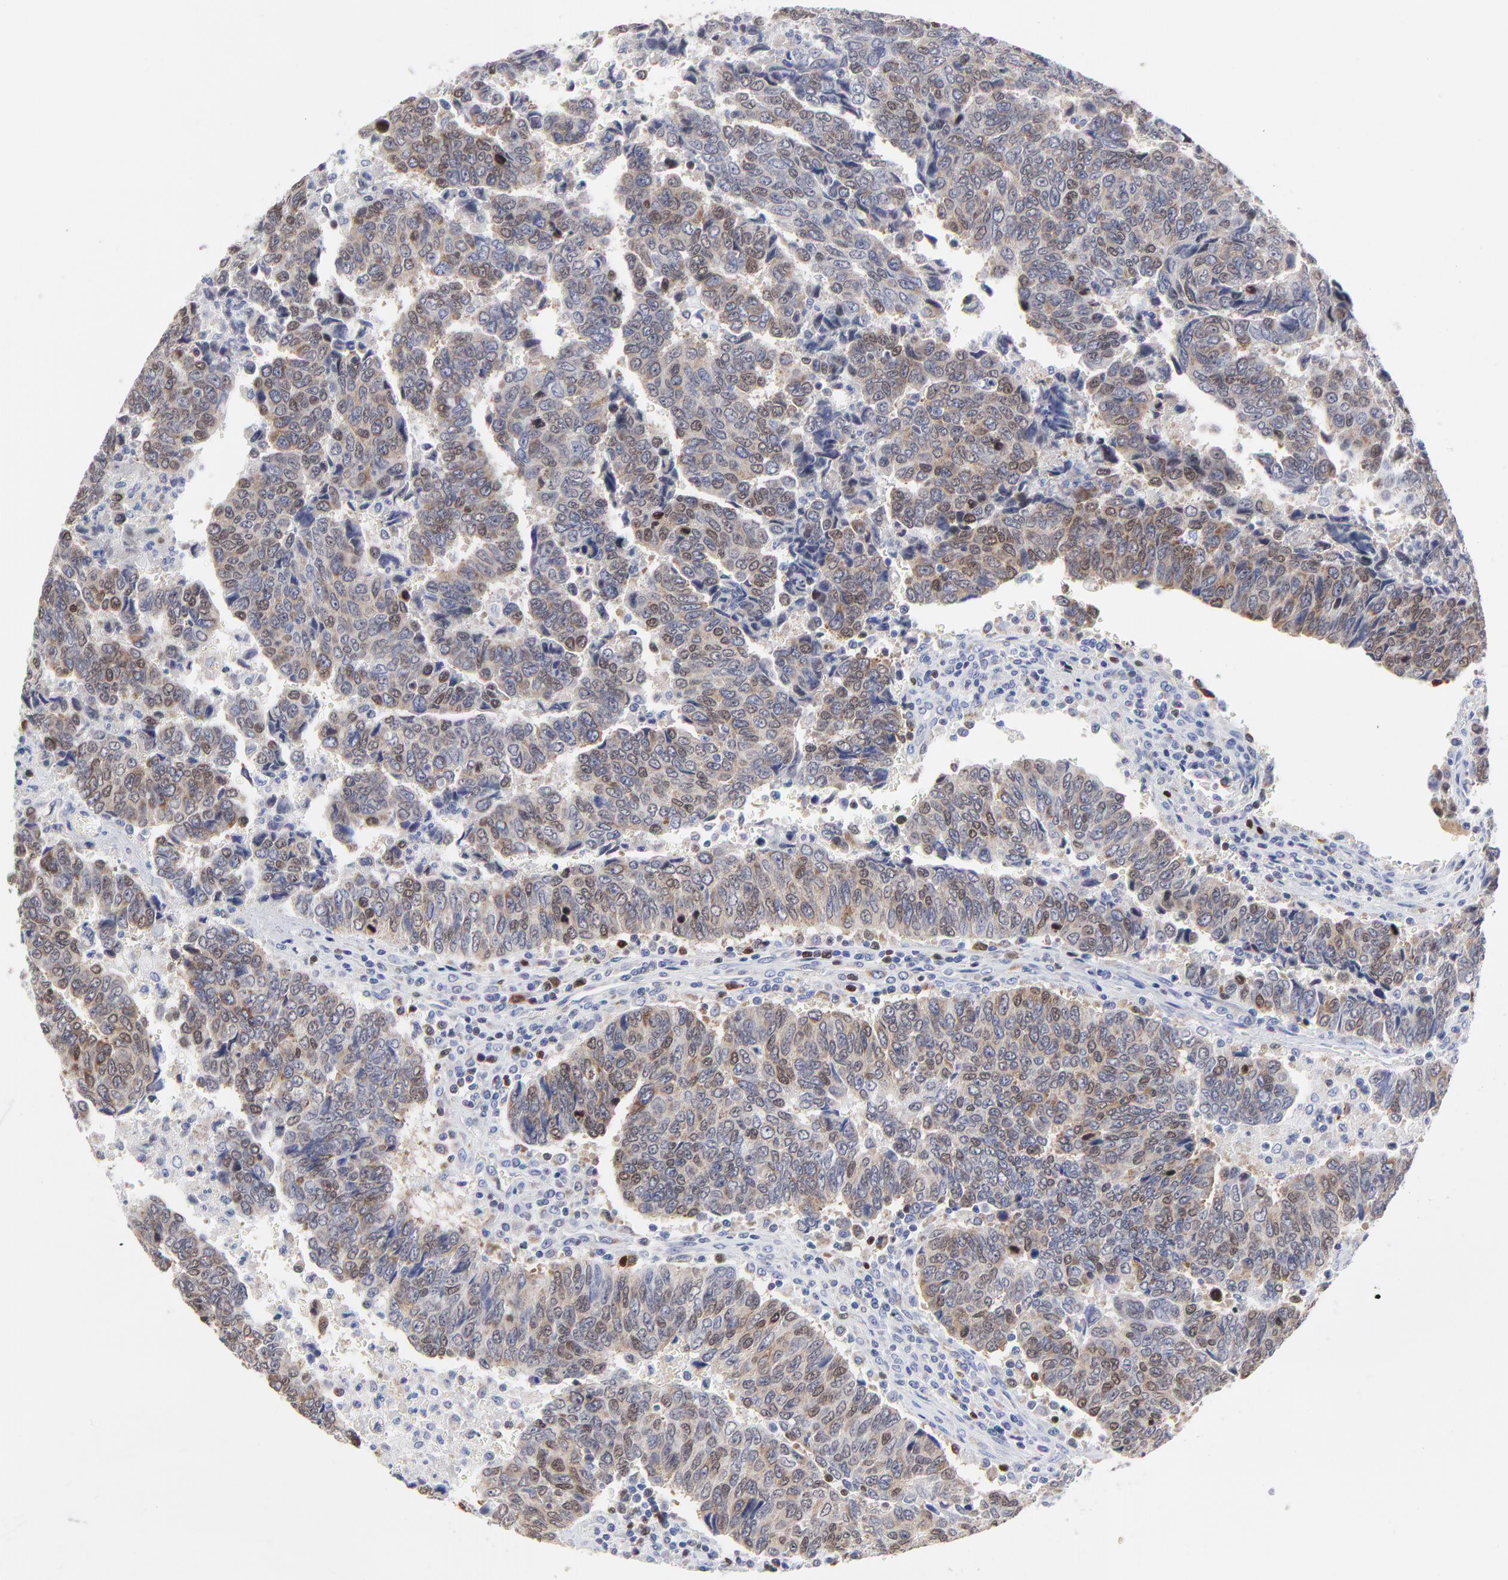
{"staining": {"intensity": "weak", "quantity": ">75%", "location": "cytoplasmic/membranous,nuclear"}, "tissue": "urothelial cancer", "cell_type": "Tumor cells", "image_type": "cancer", "snomed": [{"axis": "morphology", "description": "Urothelial carcinoma, High grade"}, {"axis": "topography", "description": "Urinary bladder"}], "caption": "Human high-grade urothelial carcinoma stained with a protein marker displays weak staining in tumor cells.", "gene": "NCAPH", "patient": {"sex": "male", "age": 86}}